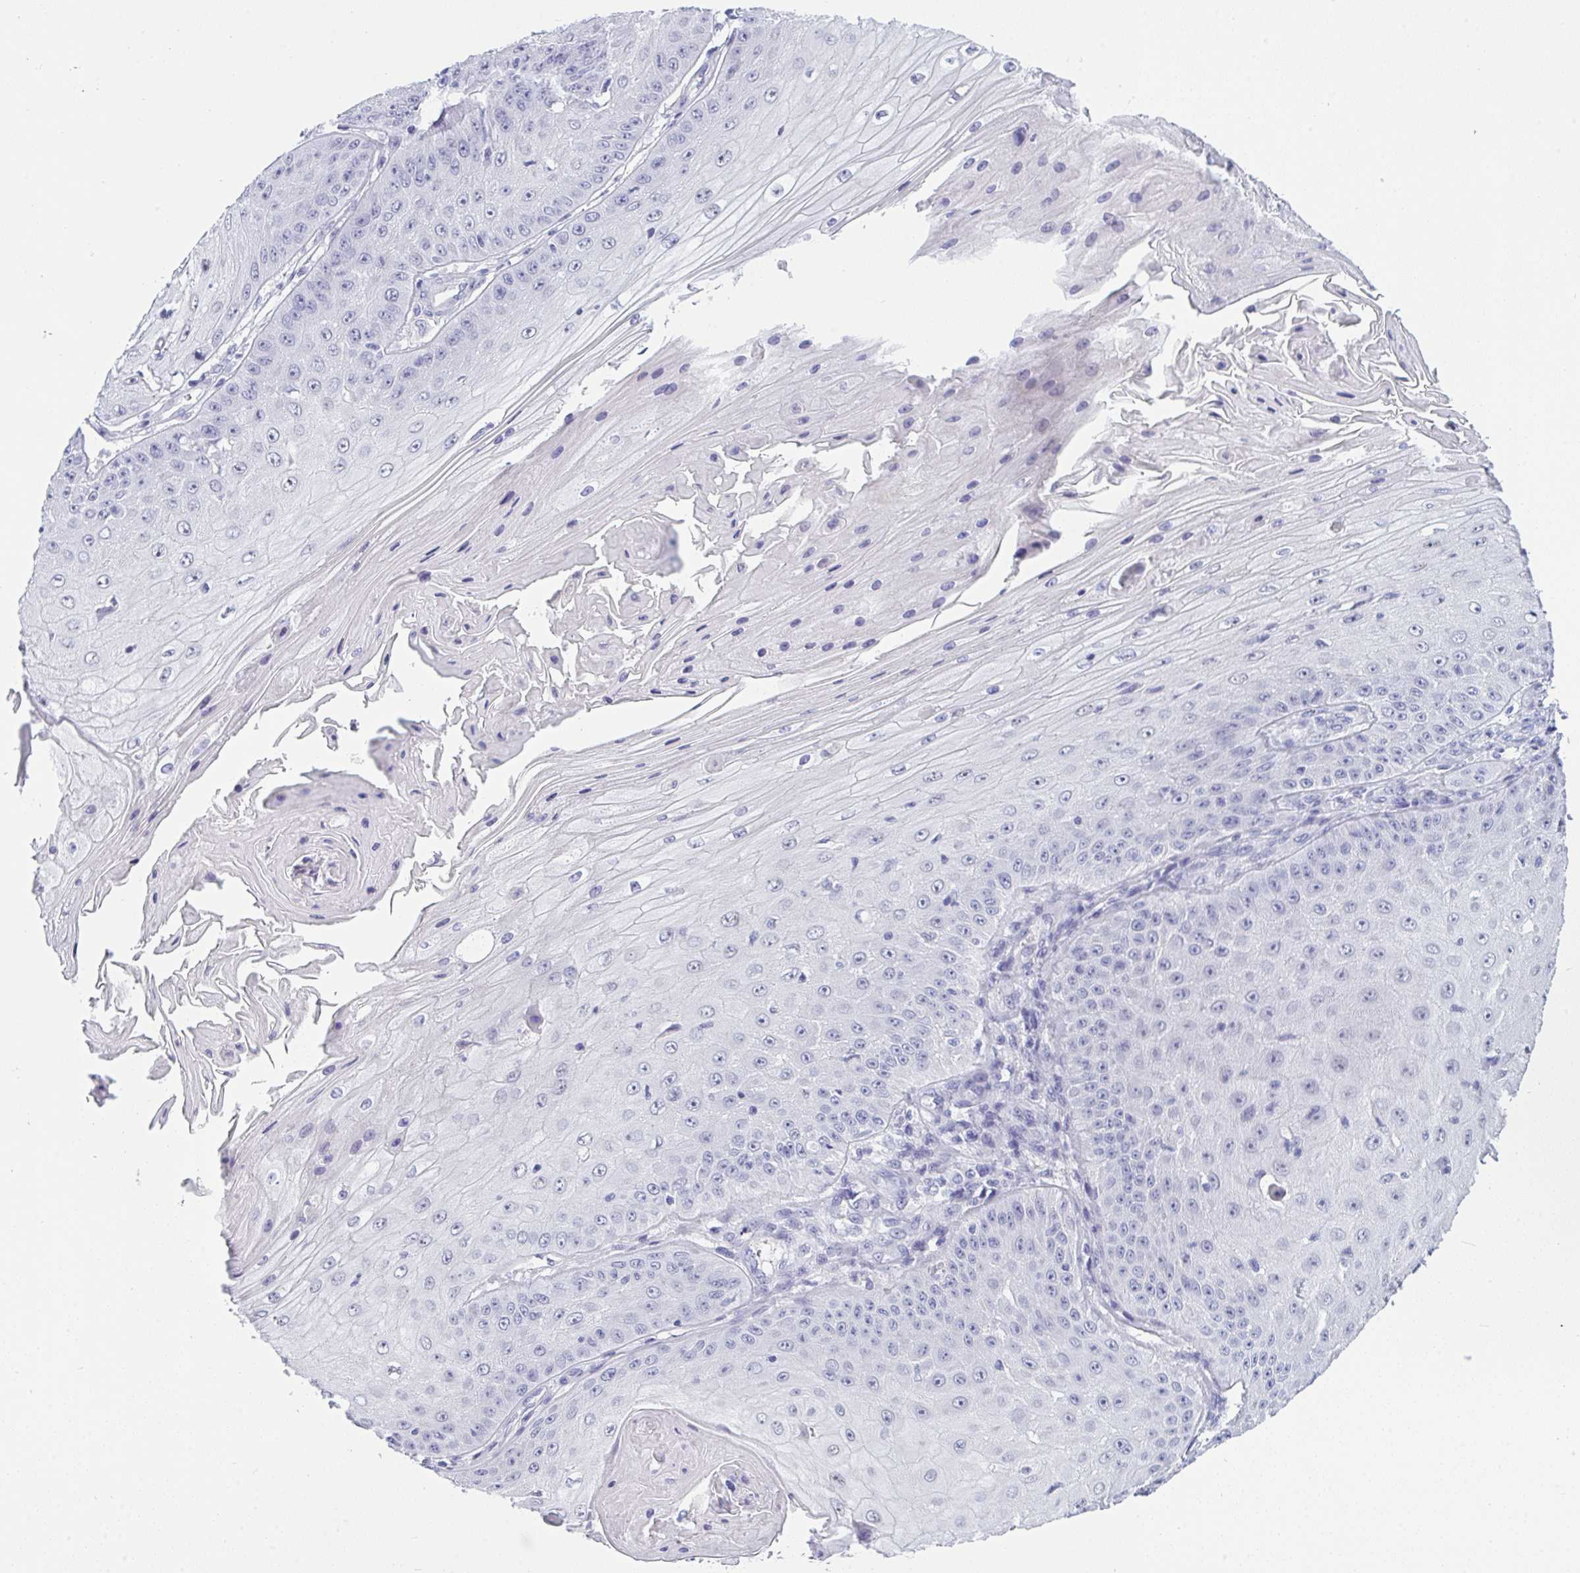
{"staining": {"intensity": "negative", "quantity": "none", "location": "none"}, "tissue": "skin cancer", "cell_type": "Tumor cells", "image_type": "cancer", "snomed": [{"axis": "morphology", "description": "Squamous cell carcinoma, NOS"}, {"axis": "topography", "description": "Skin"}], "caption": "DAB immunohistochemical staining of human skin cancer demonstrates no significant positivity in tumor cells.", "gene": "PRDM9", "patient": {"sex": "male", "age": 70}}